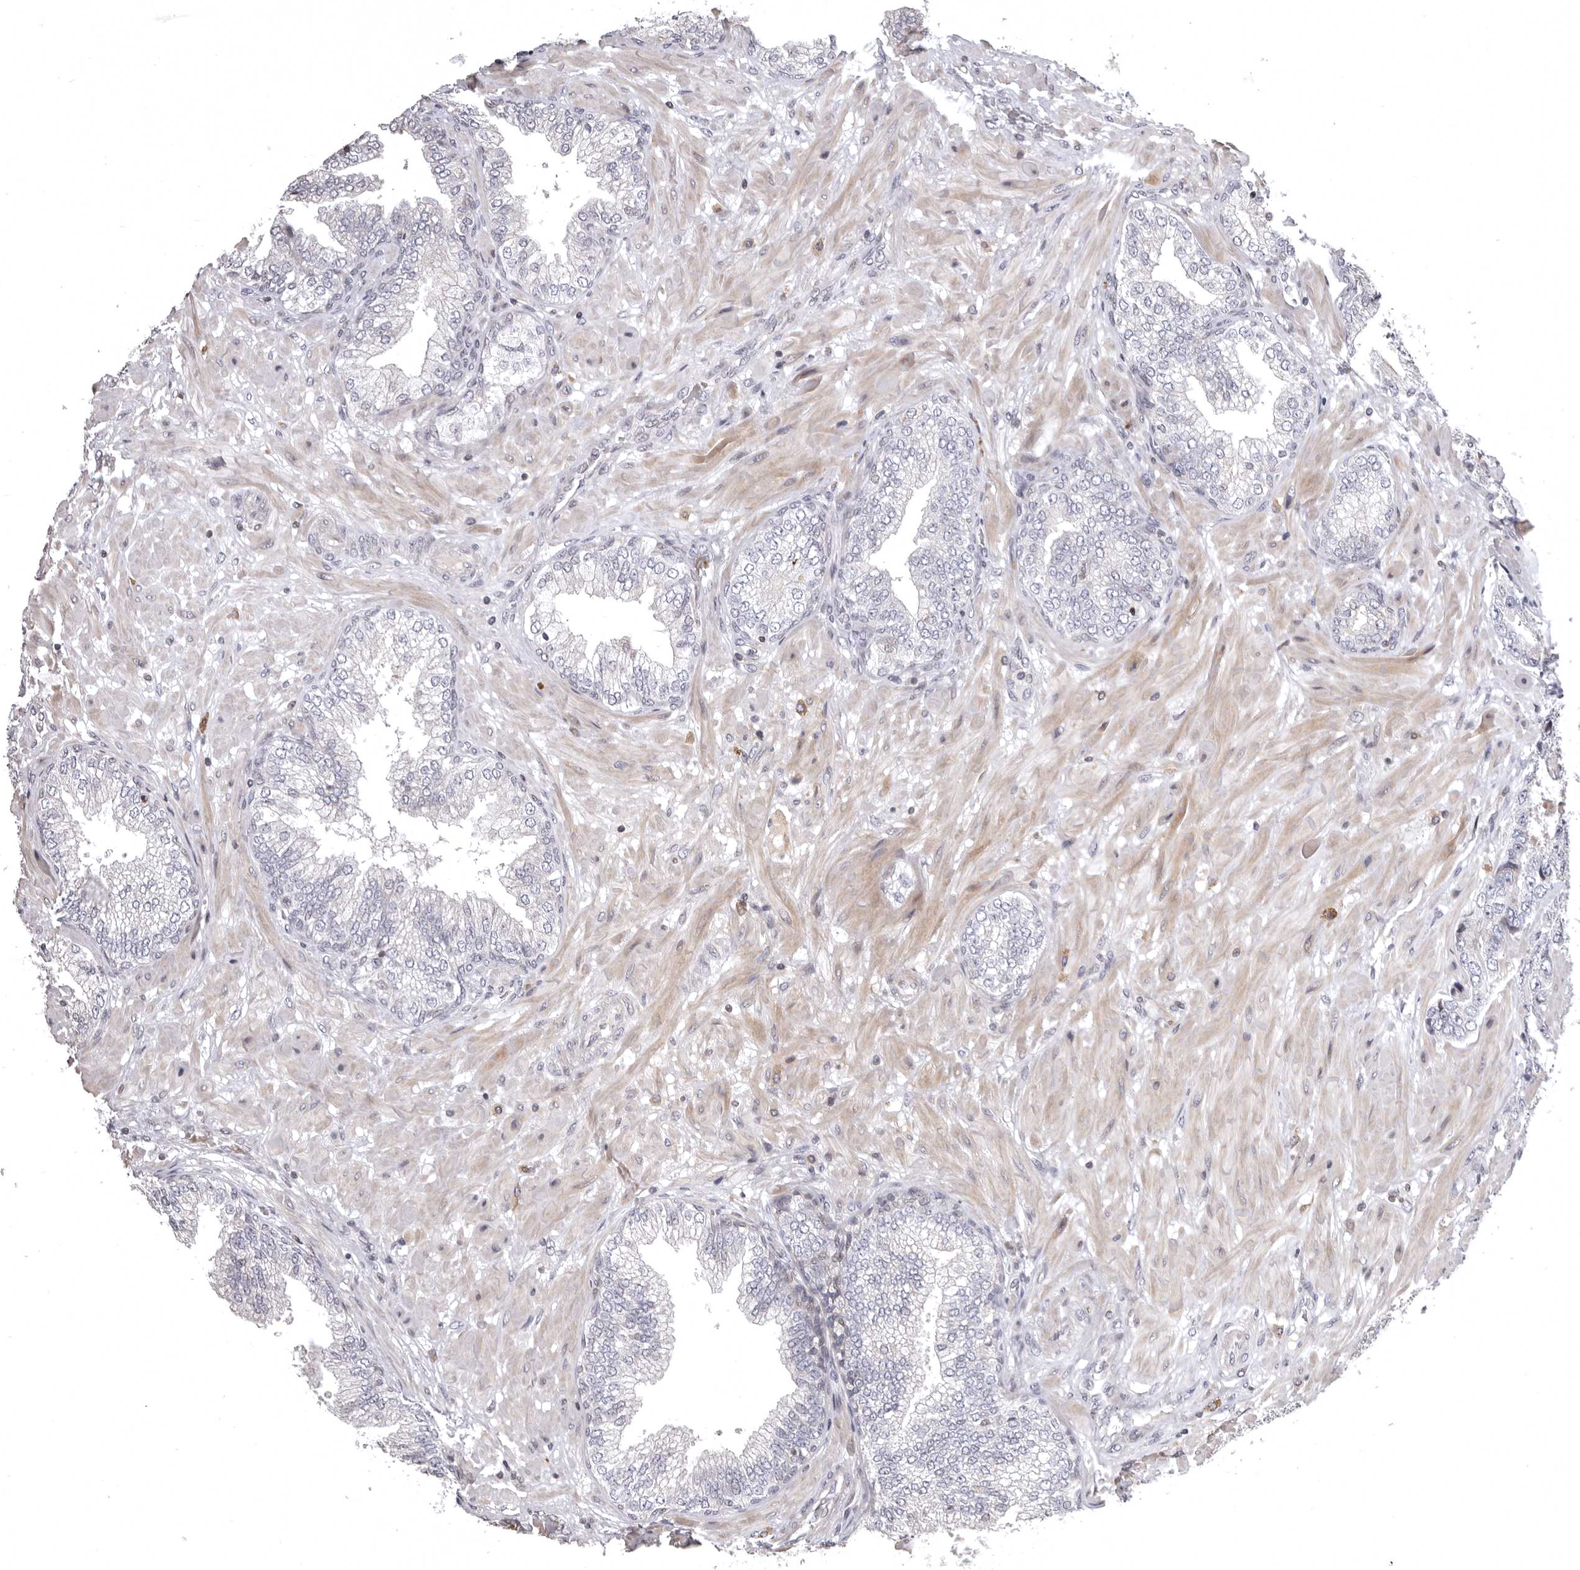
{"staining": {"intensity": "negative", "quantity": "none", "location": "none"}, "tissue": "prostate cancer", "cell_type": "Tumor cells", "image_type": "cancer", "snomed": [{"axis": "morphology", "description": "Adenocarcinoma, High grade"}, {"axis": "topography", "description": "Prostate"}], "caption": "Immunohistochemistry of human adenocarcinoma (high-grade) (prostate) reveals no expression in tumor cells.", "gene": "AZIN1", "patient": {"sex": "male", "age": 59}}